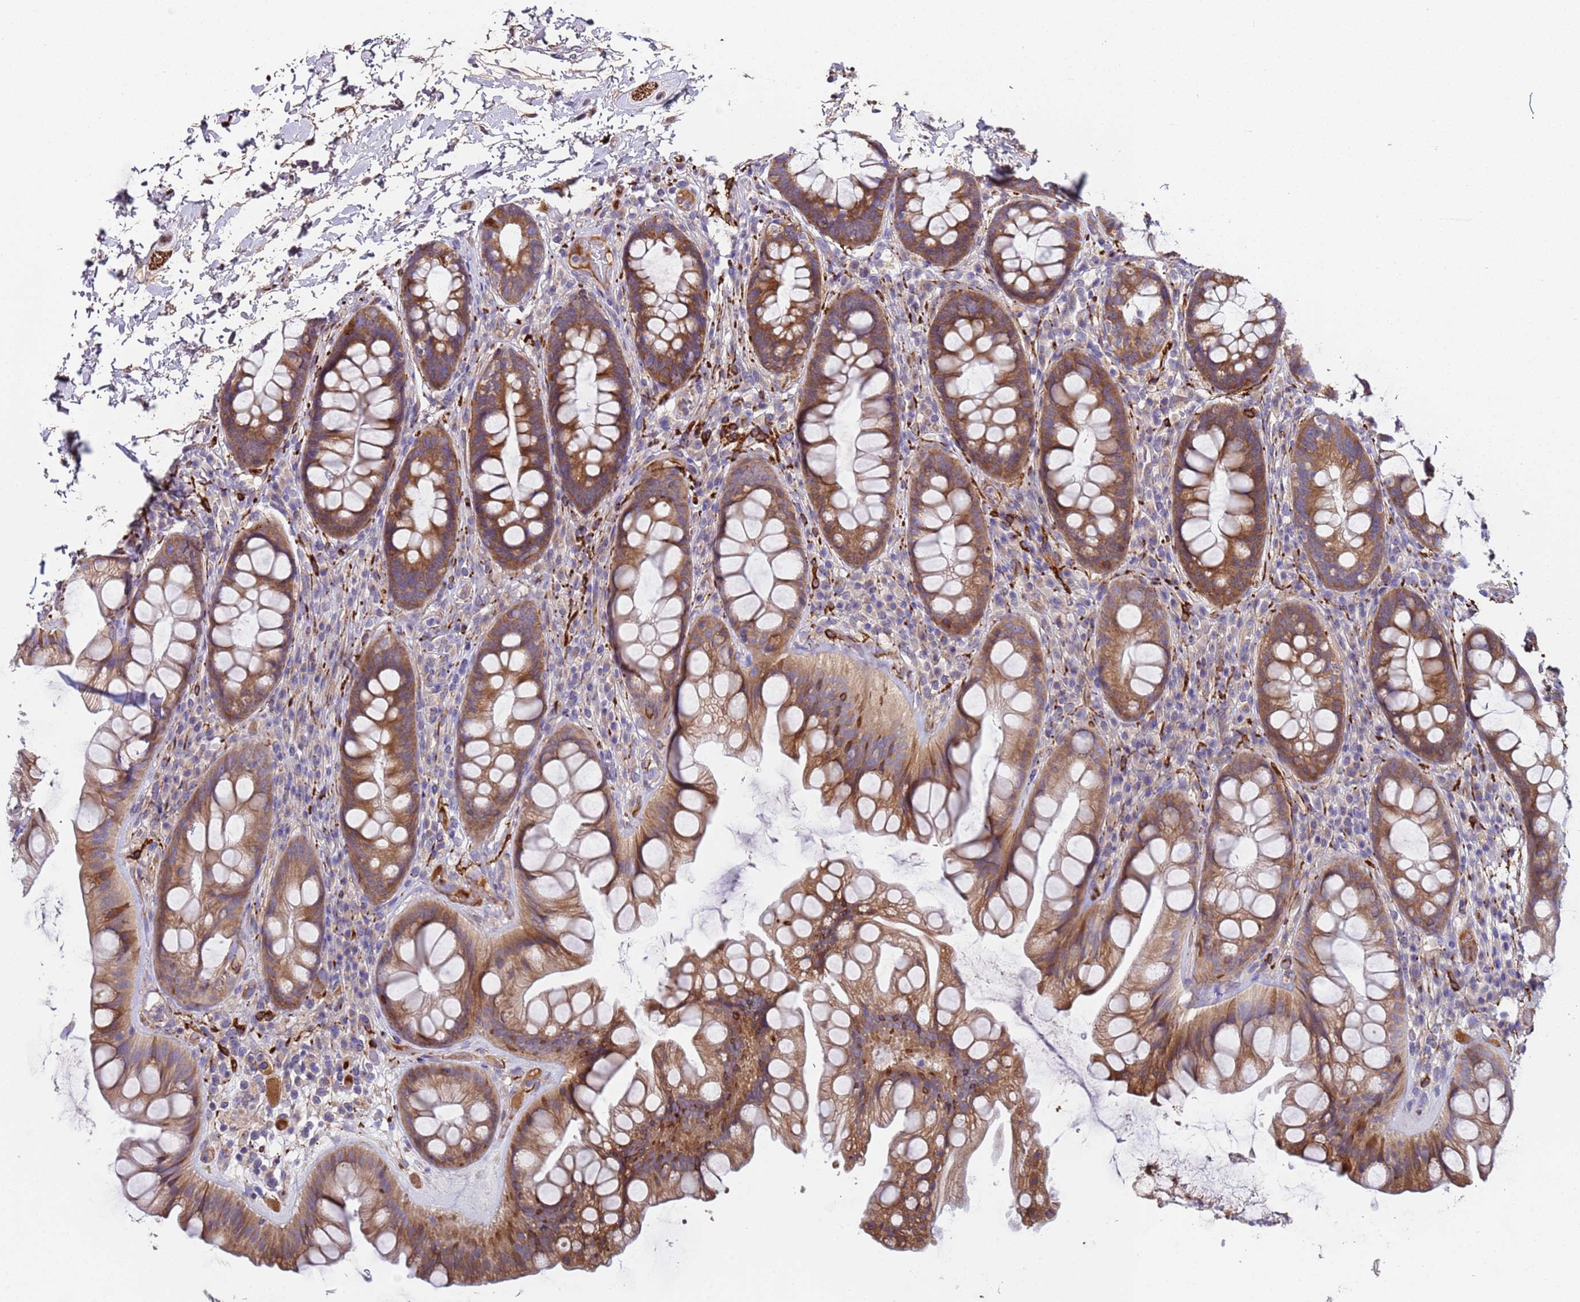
{"staining": {"intensity": "moderate", "quantity": ">75%", "location": "cytoplasmic/membranous"}, "tissue": "rectum", "cell_type": "Glandular cells", "image_type": "normal", "snomed": [{"axis": "morphology", "description": "Normal tissue, NOS"}, {"axis": "topography", "description": "Rectum"}], "caption": "DAB (3,3'-diaminobenzidine) immunohistochemical staining of unremarkable rectum exhibits moderate cytoplasmic/membranous protein positivity in approximately >75% of glandular cells.", "gene": "PAQR7", "patient": {"sex": "male", "age": 74}}